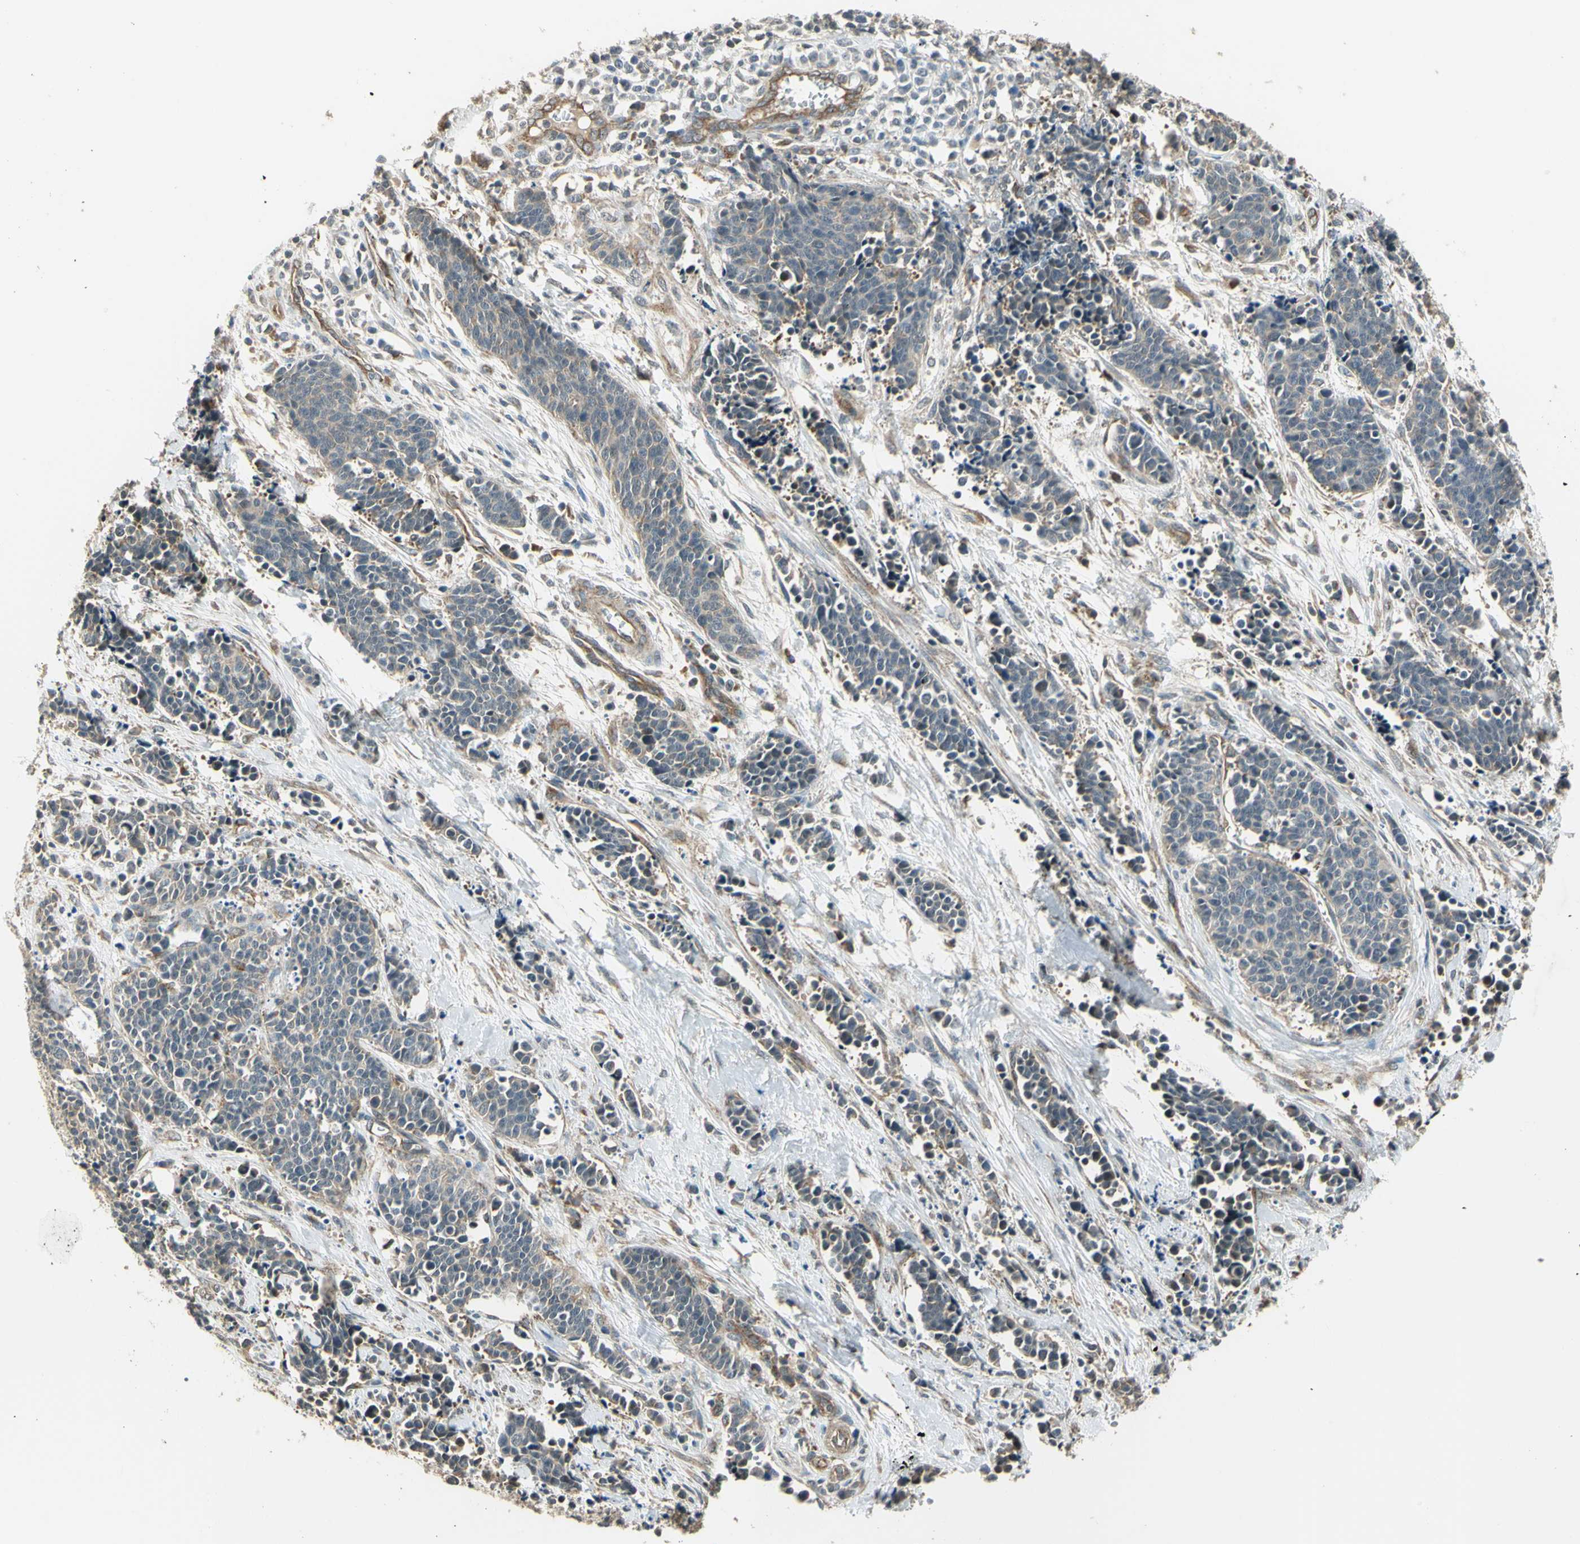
{"staining": {"intensity": "weak", "quantity": "<25%", "location": "cytoplasmic/membranous"}, "tissue": "cervical cancer", "cell_type": "Tumor cells", "image_type": "cancer", "snomed": [{"axis": "morphology", "description": "Squamous cell carcinoma, NOS"}, {"axis": "topography", "description": "Cervix"}], "caption": "Image shows no significant protein expression in tumor cells of cervical cancer.", "gene": "EFNB2", "patient": {"sex": "female", "age": 35}}